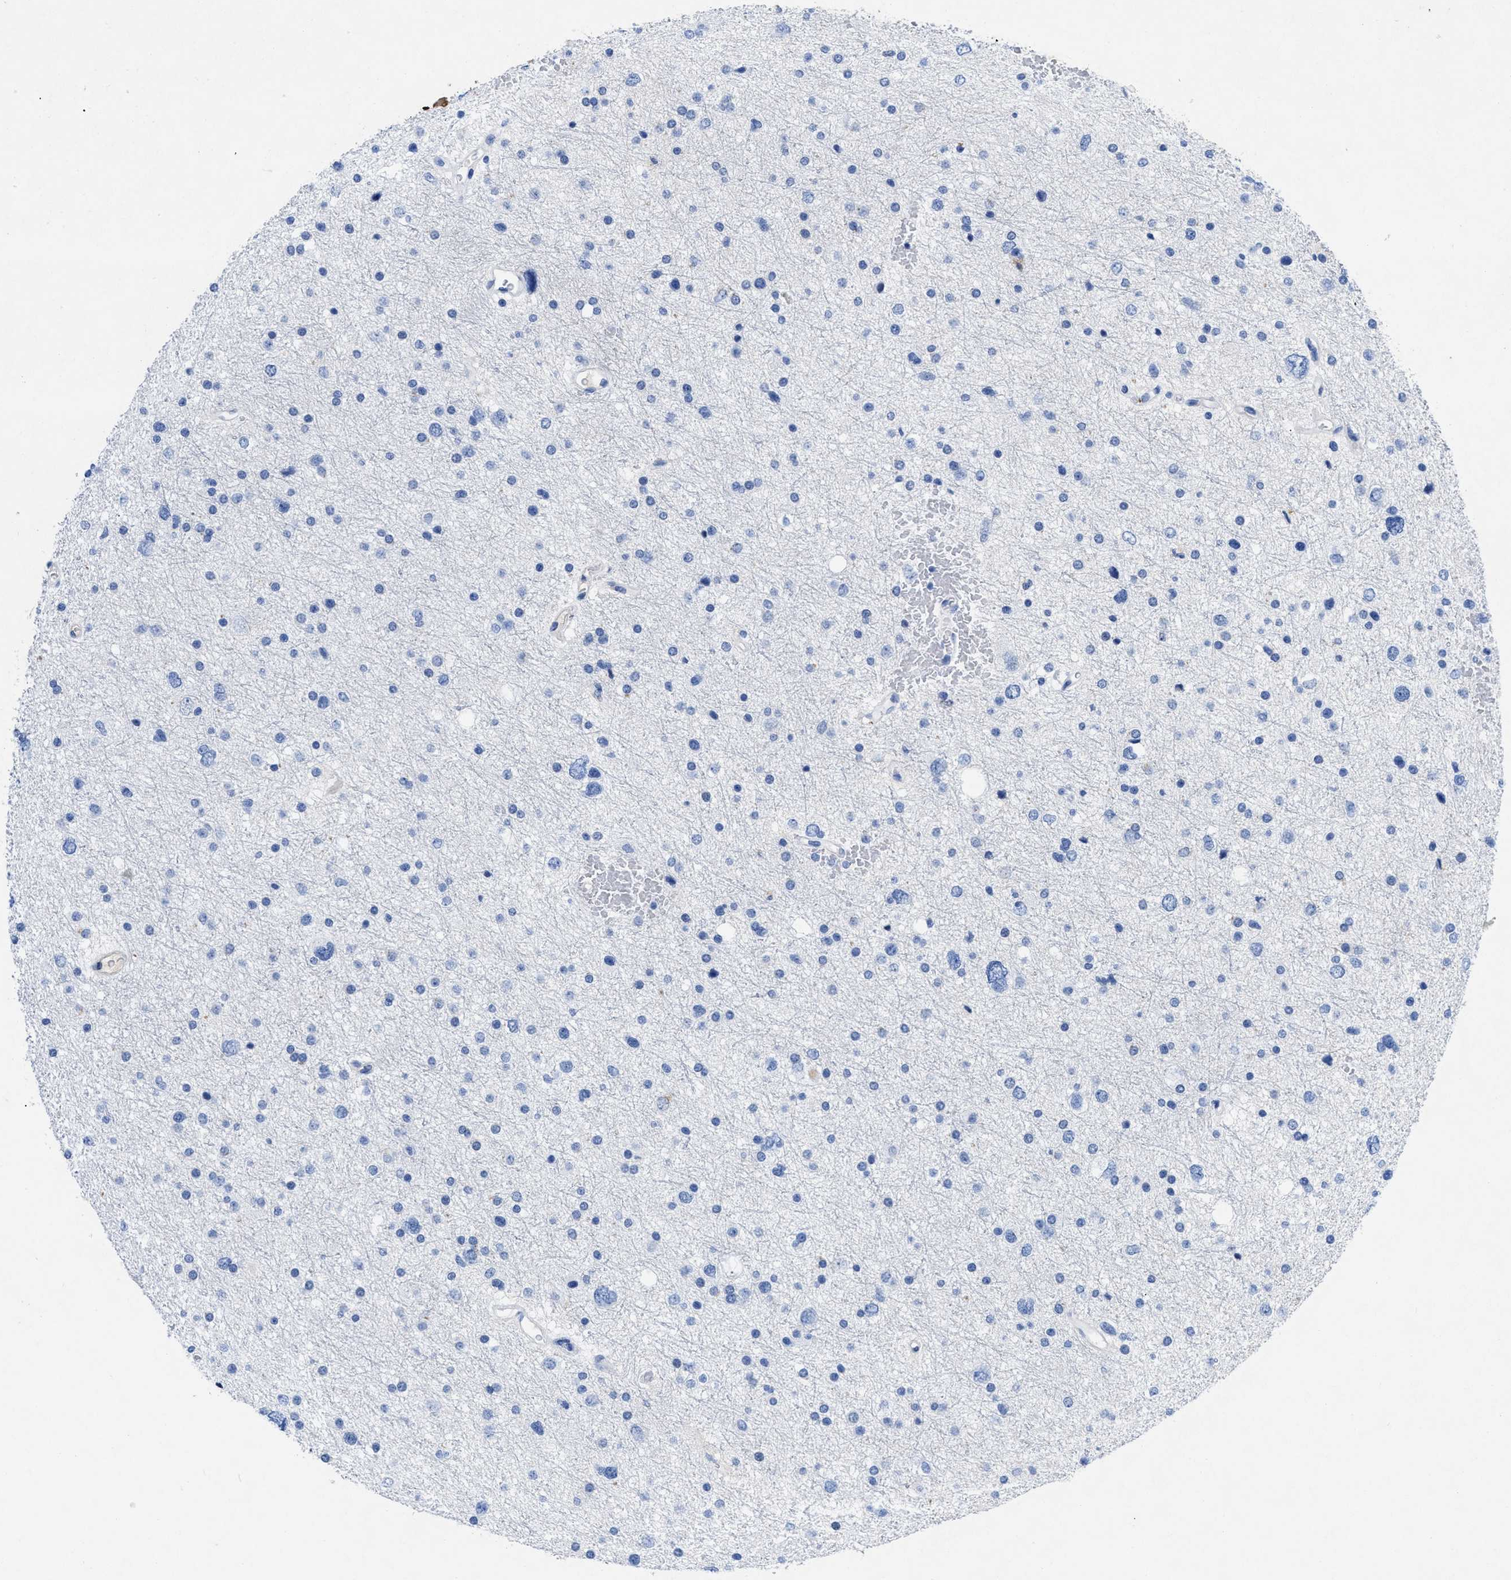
{"staining": {"intensity": "negative", "quantity": "none", "location": "none"}, "tissue": "glioma", "cell_type": "Tumor cells", "image_type": "cancer", "snomed": [{"axis": "morphology", "description": "Glioma, malignant, Low grade"}, {"axis": "topography", "description": "Brain"}], "caption": "Tumor cells are negative for brown protein staining in low-grade glioma (malignant).", "gene": "TMEM68", "patient": {"sex": "female", "age": 37}}